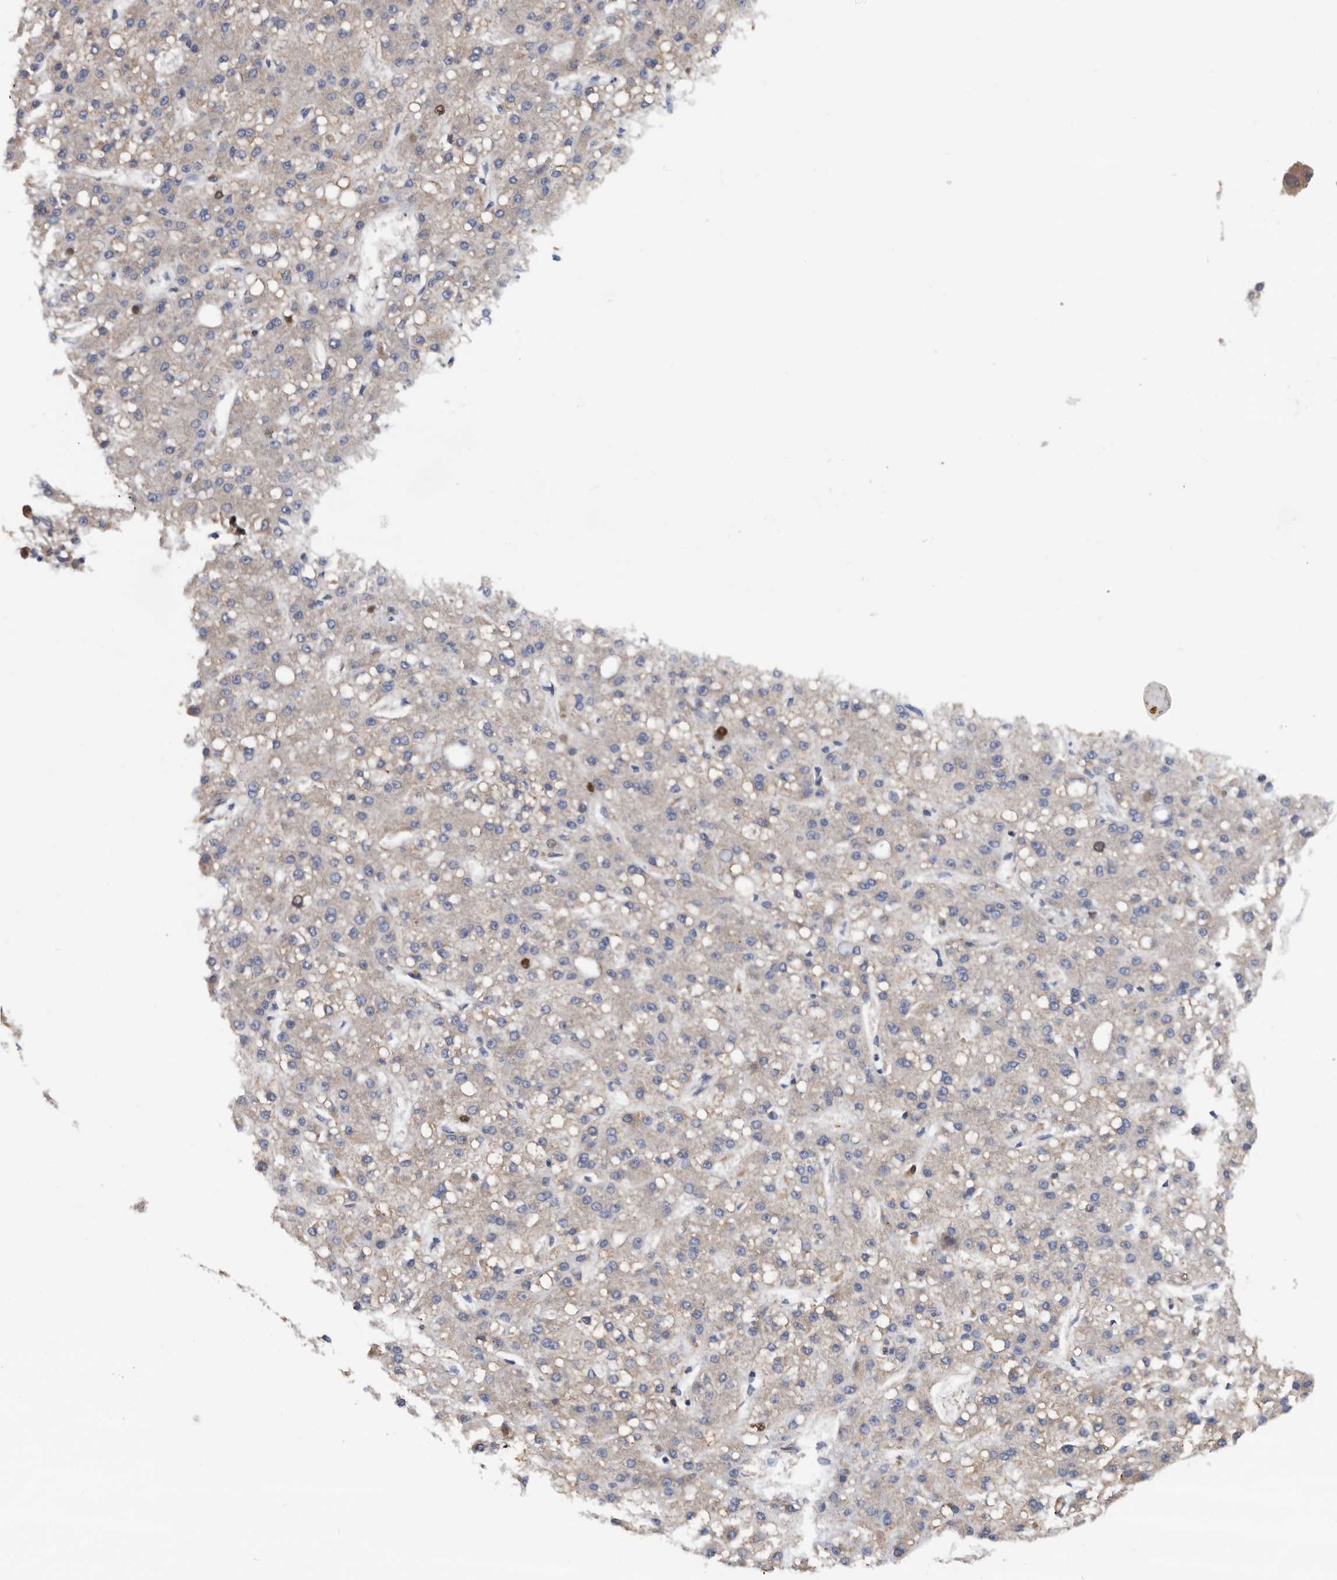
{"staining": {"intensity": "weak", "quantity": "25%-75%", "location": "cytoplasmic/membranous"}, "tissue": "liver cancer", "cell_type": "Tumor cells", "image_type": "cancer", "snomed": [{"axis": "morphology", "description": "Carcinoma, Hepatocellular, NOS"}, {"axis": "topography", "description": "Liver"}], "caption": "Liver cancer tissue displays weak cytoplasmic/membranous expression in about 25%-75% of tumor cells, visualized by immunohistochemistry.", "gene": "ATAD2", "patient": {"sex": "male", "age": 67}}